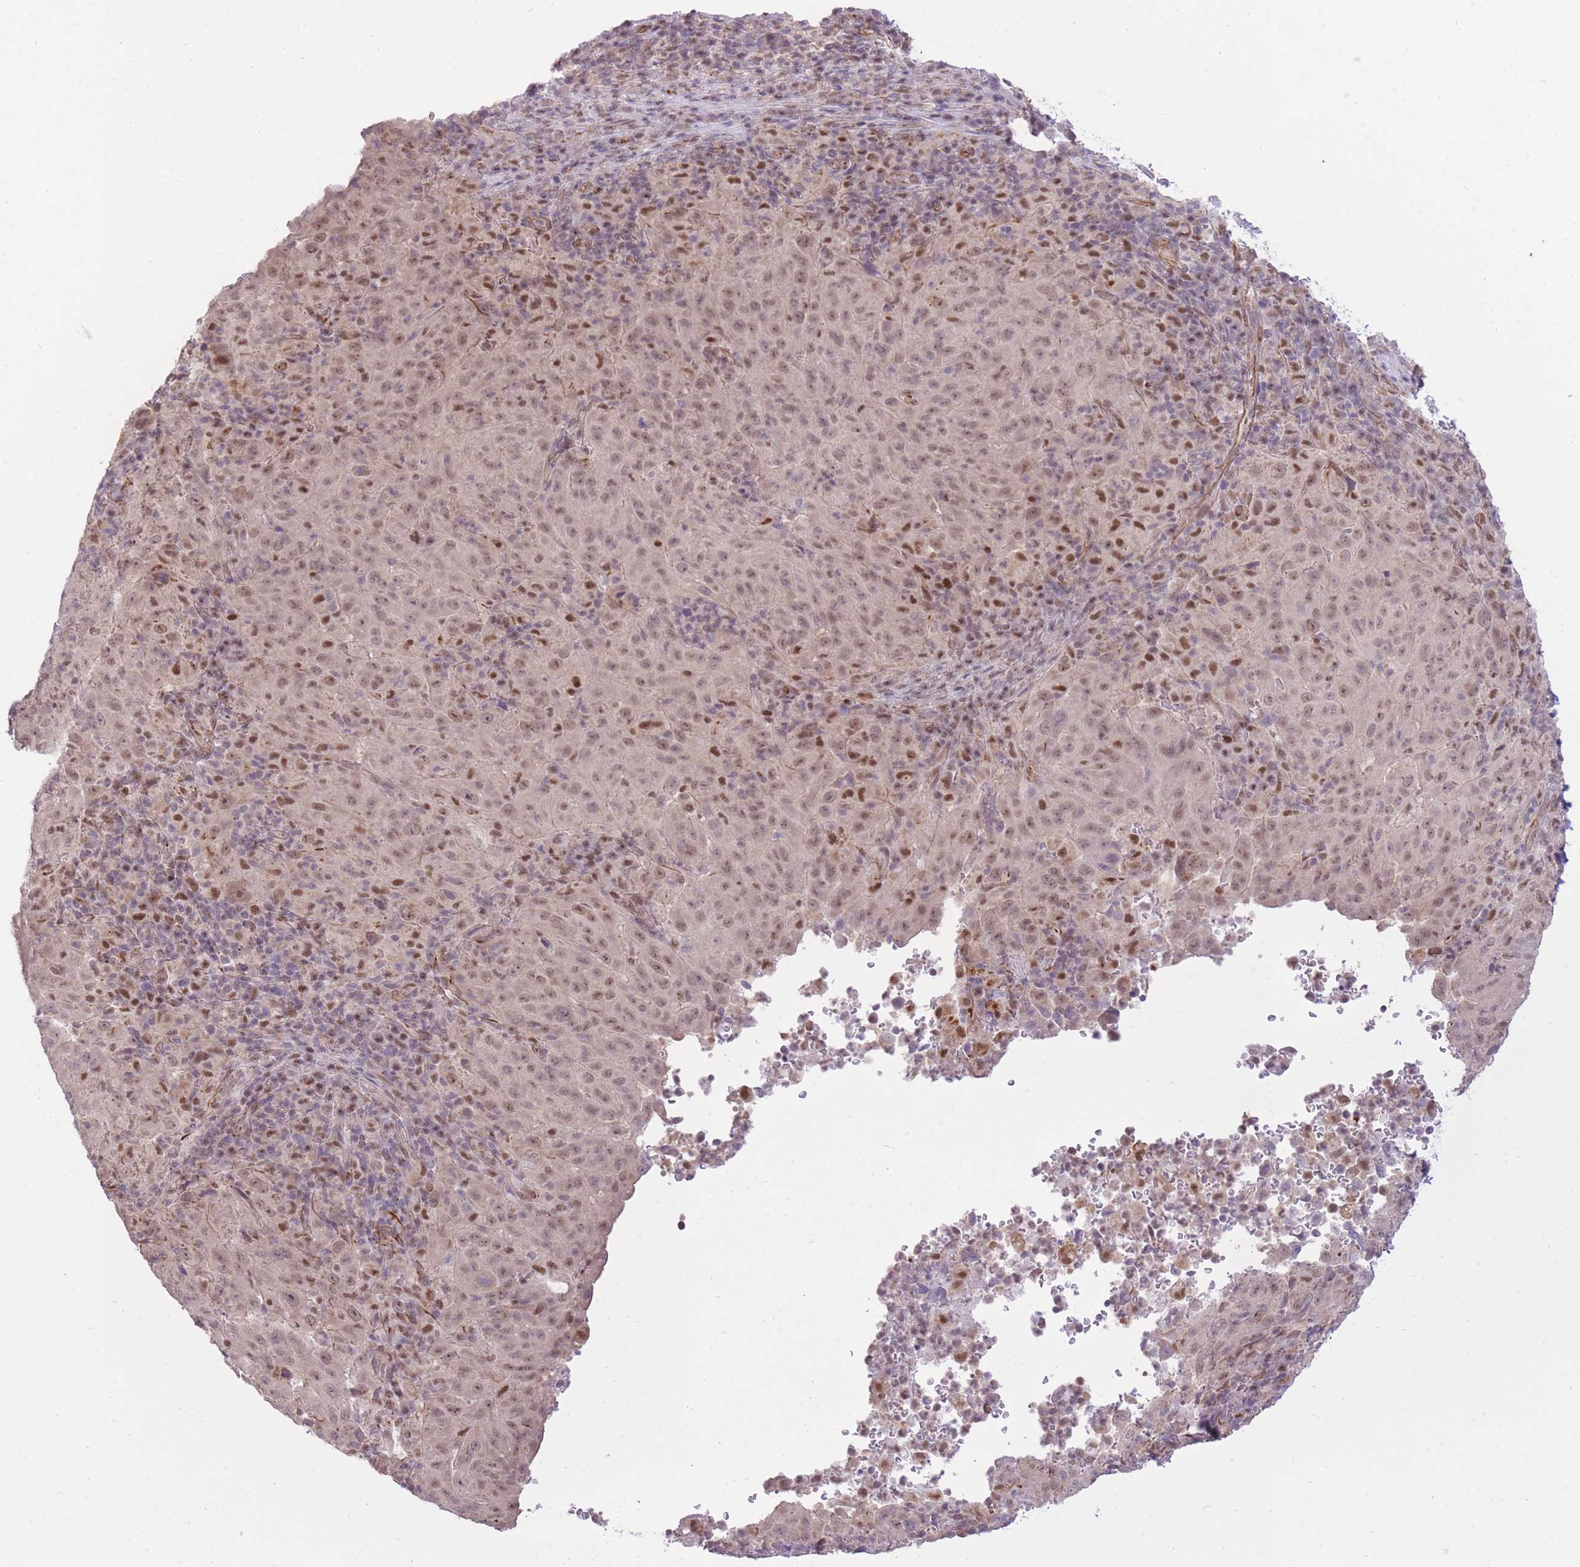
{"staining": {"intensity": "weak", "quantity": ">75%", "location": "nuclear"}, "tissue": "pancreatic cancer", "cell_type": "Tumor cells", "image_type": "cancer", "snomed": [{"axis": "morphology", "description": "Adenocarcinoma, NOS"}, {"axis": "topography", "description": "Pancreas"}], "caption": "An immunohistochemistry (IHC) micrograph of neoplastic tissue is shown. Protein staining in brown shows weak nuclear positivity in pancreatic cancer (adenocarcinoma) within tumor cells.", "gene": "ELL", "patient": {"sex": "male", "age": 63}}